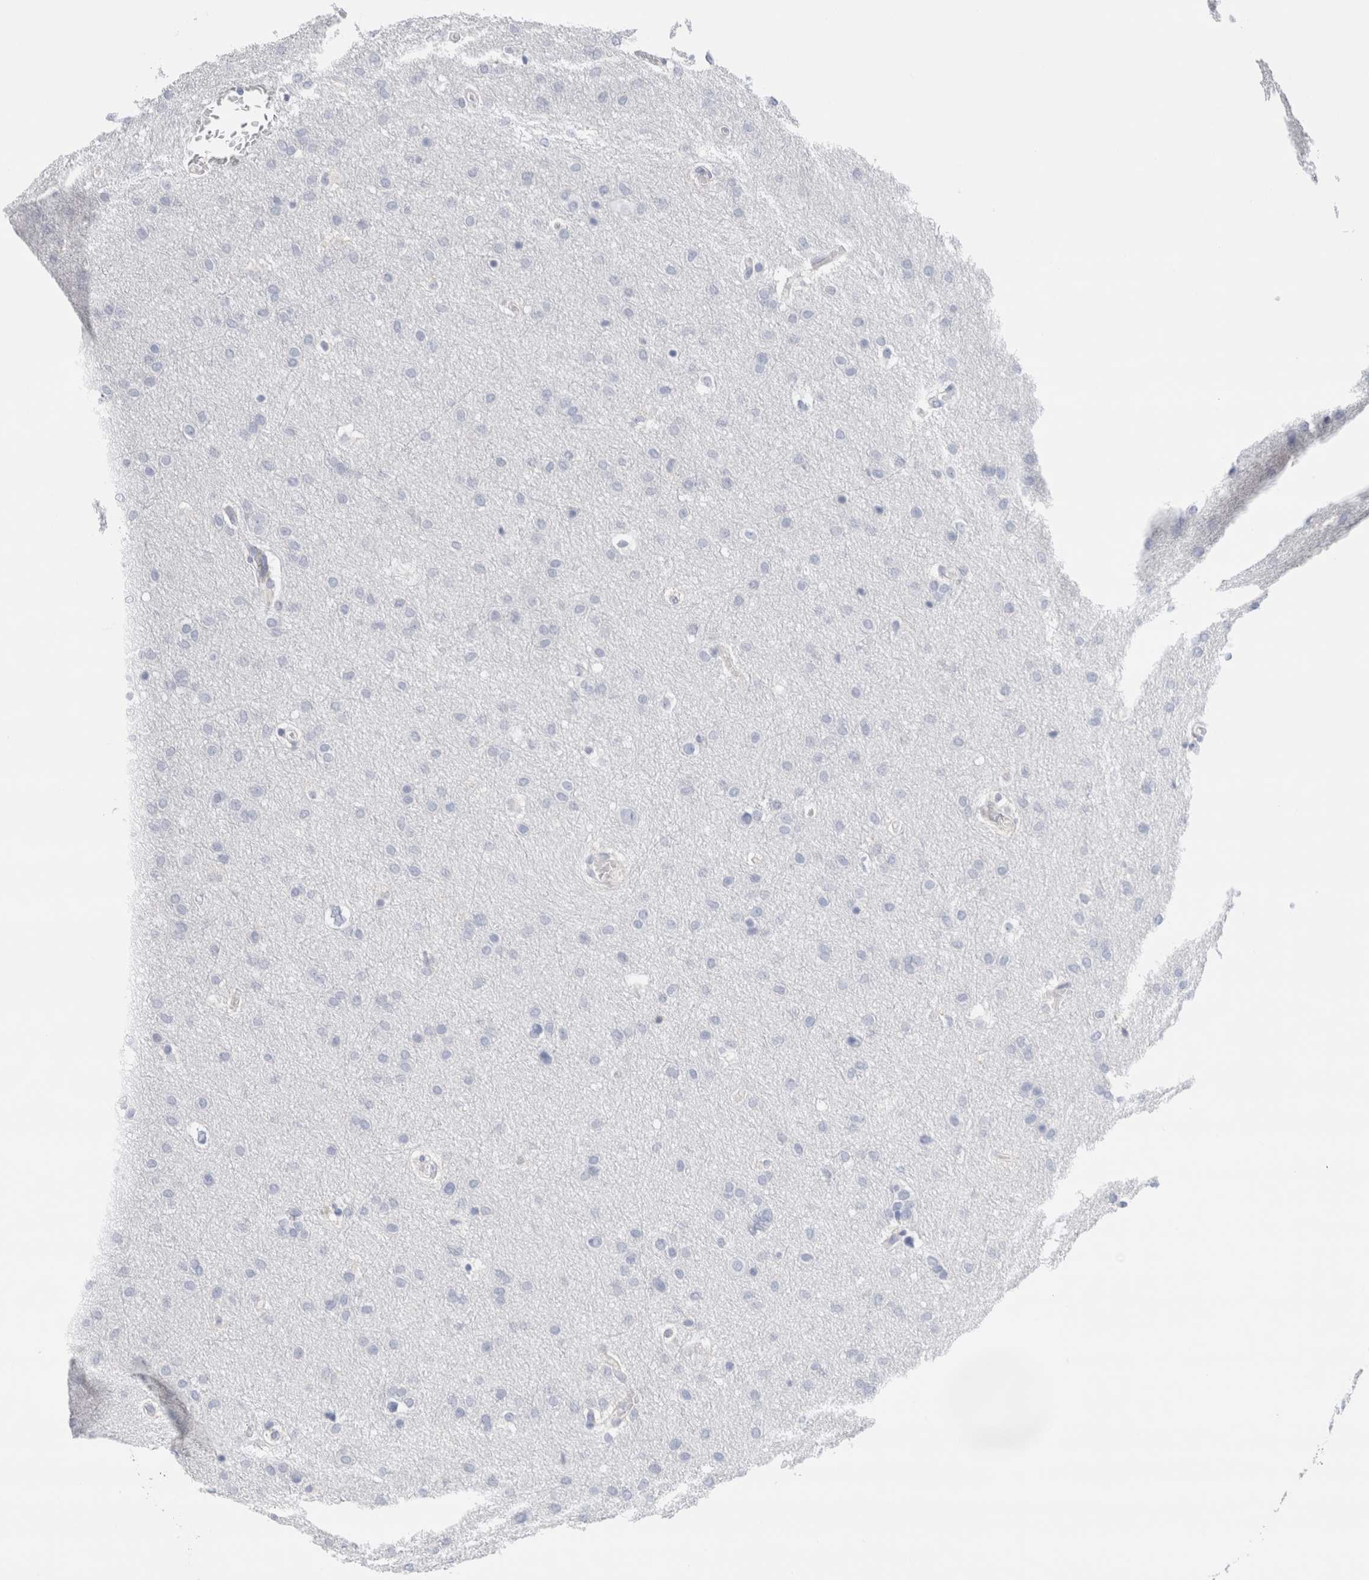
{"staining": {"intensity": "negative", "quantity": "none", "location": "none"}, "tissue": "glioma", "cell_type": "Tumor cells", "image_type": "cancer", "snomed": [{"axis": "morphology", "description": "Glioma, malignant, Low grade"}, {"axis": "topography", "description": "Brain"}], "caption": "This image is of glioma stained with immunohistochemistry to label a protein in brown with the nuclei are counter-stained blue. There is no expression in tumor cells.", "gene": "ECHDC2", "patient": {"sex": "female", "age": 37}}